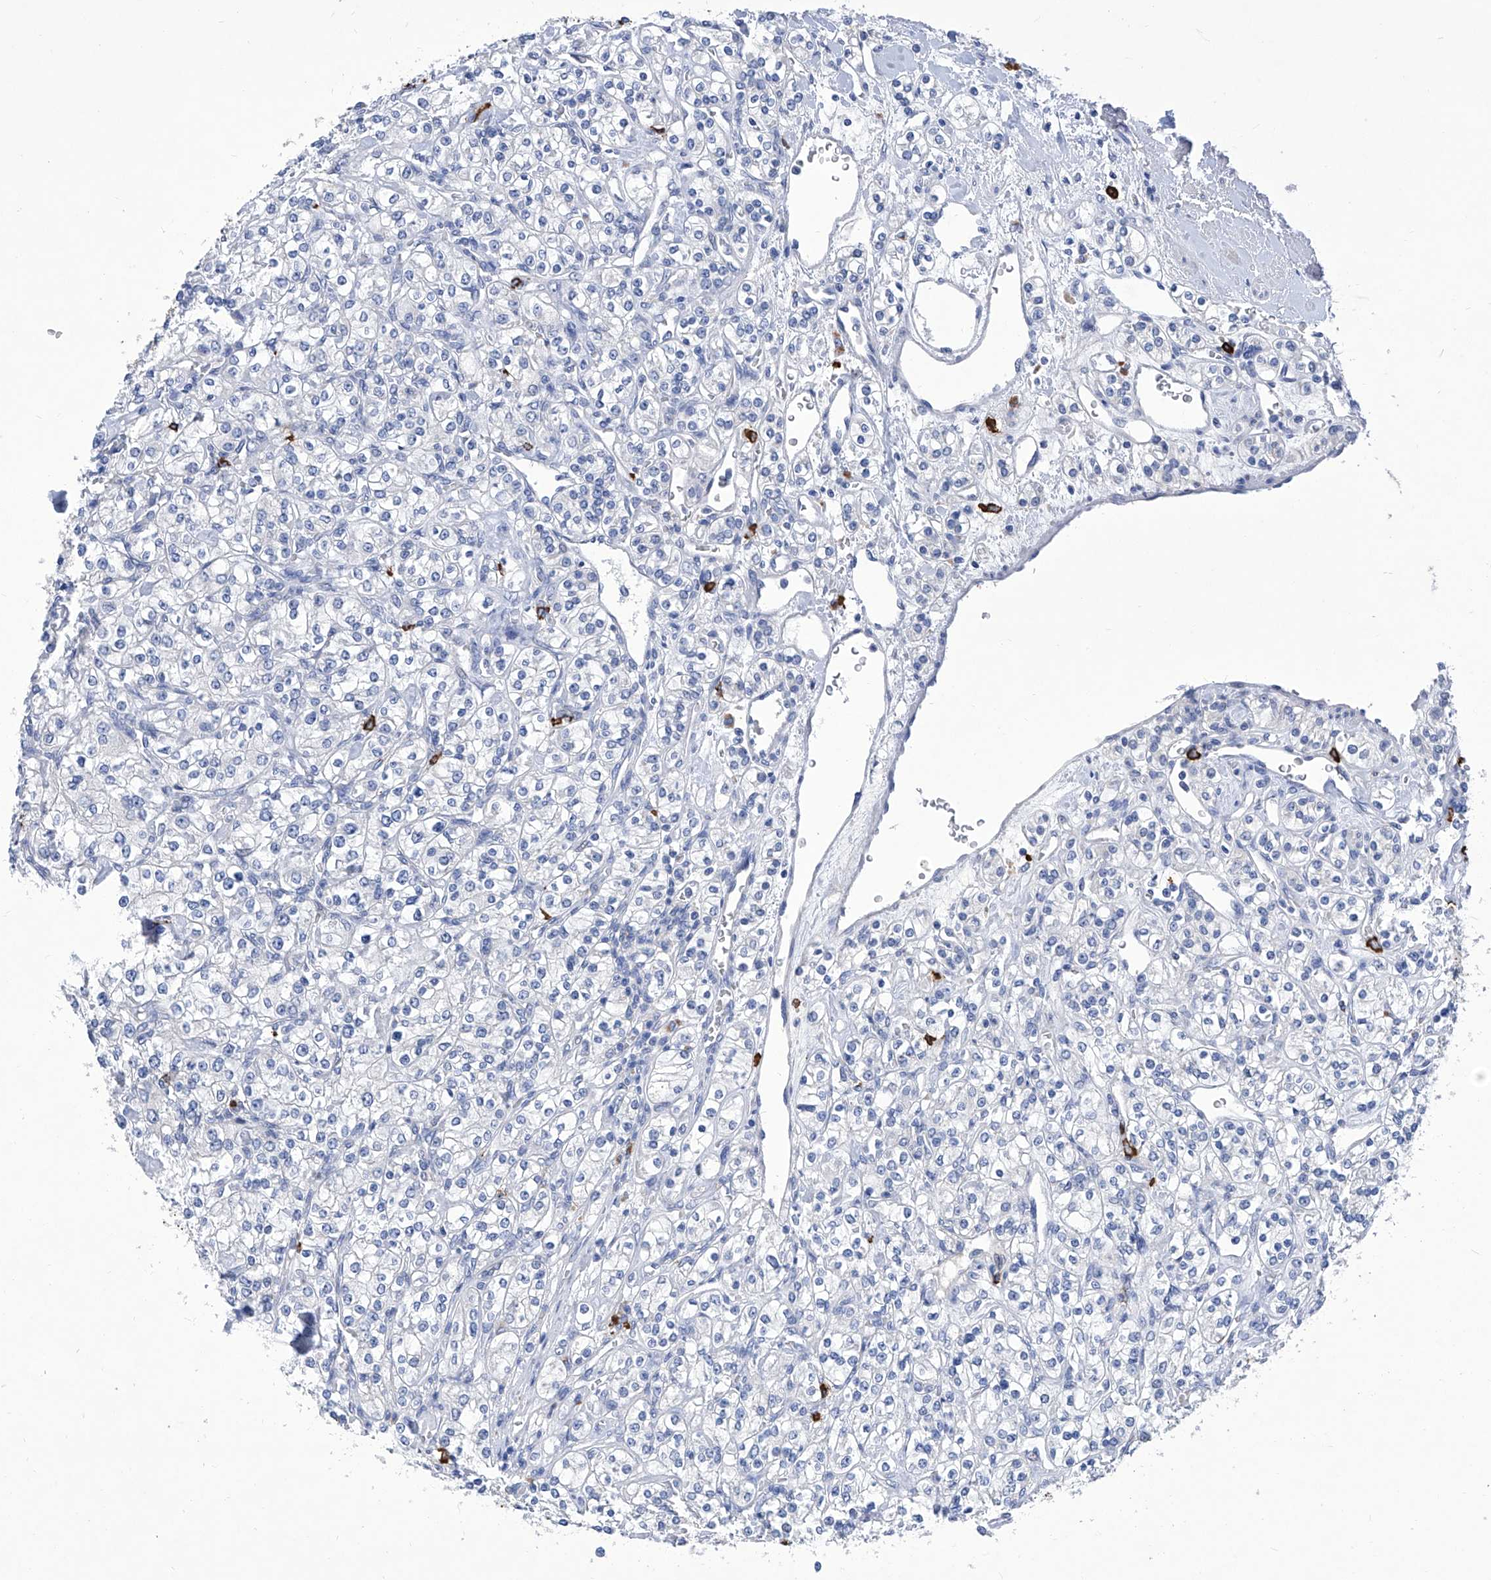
{"staining": {"intensity": "negative", "quantity": "none", "location": "none"}, "tissue": "renal cancer", "cell_type": "Tumor cells", "image_type": "cancer", "snomed": [{"axis": "morphology", "description": "Adenocarcinoma, NOS"}, {"axis": "topography", "description": "Kidney"}], "caption": "The histopathology image exhibits no significant positivity in tumor cells of renal cancer (adenocarcinoma).", "gene": "IFNL2", "patient": {"sex": "male", "age": 77}}